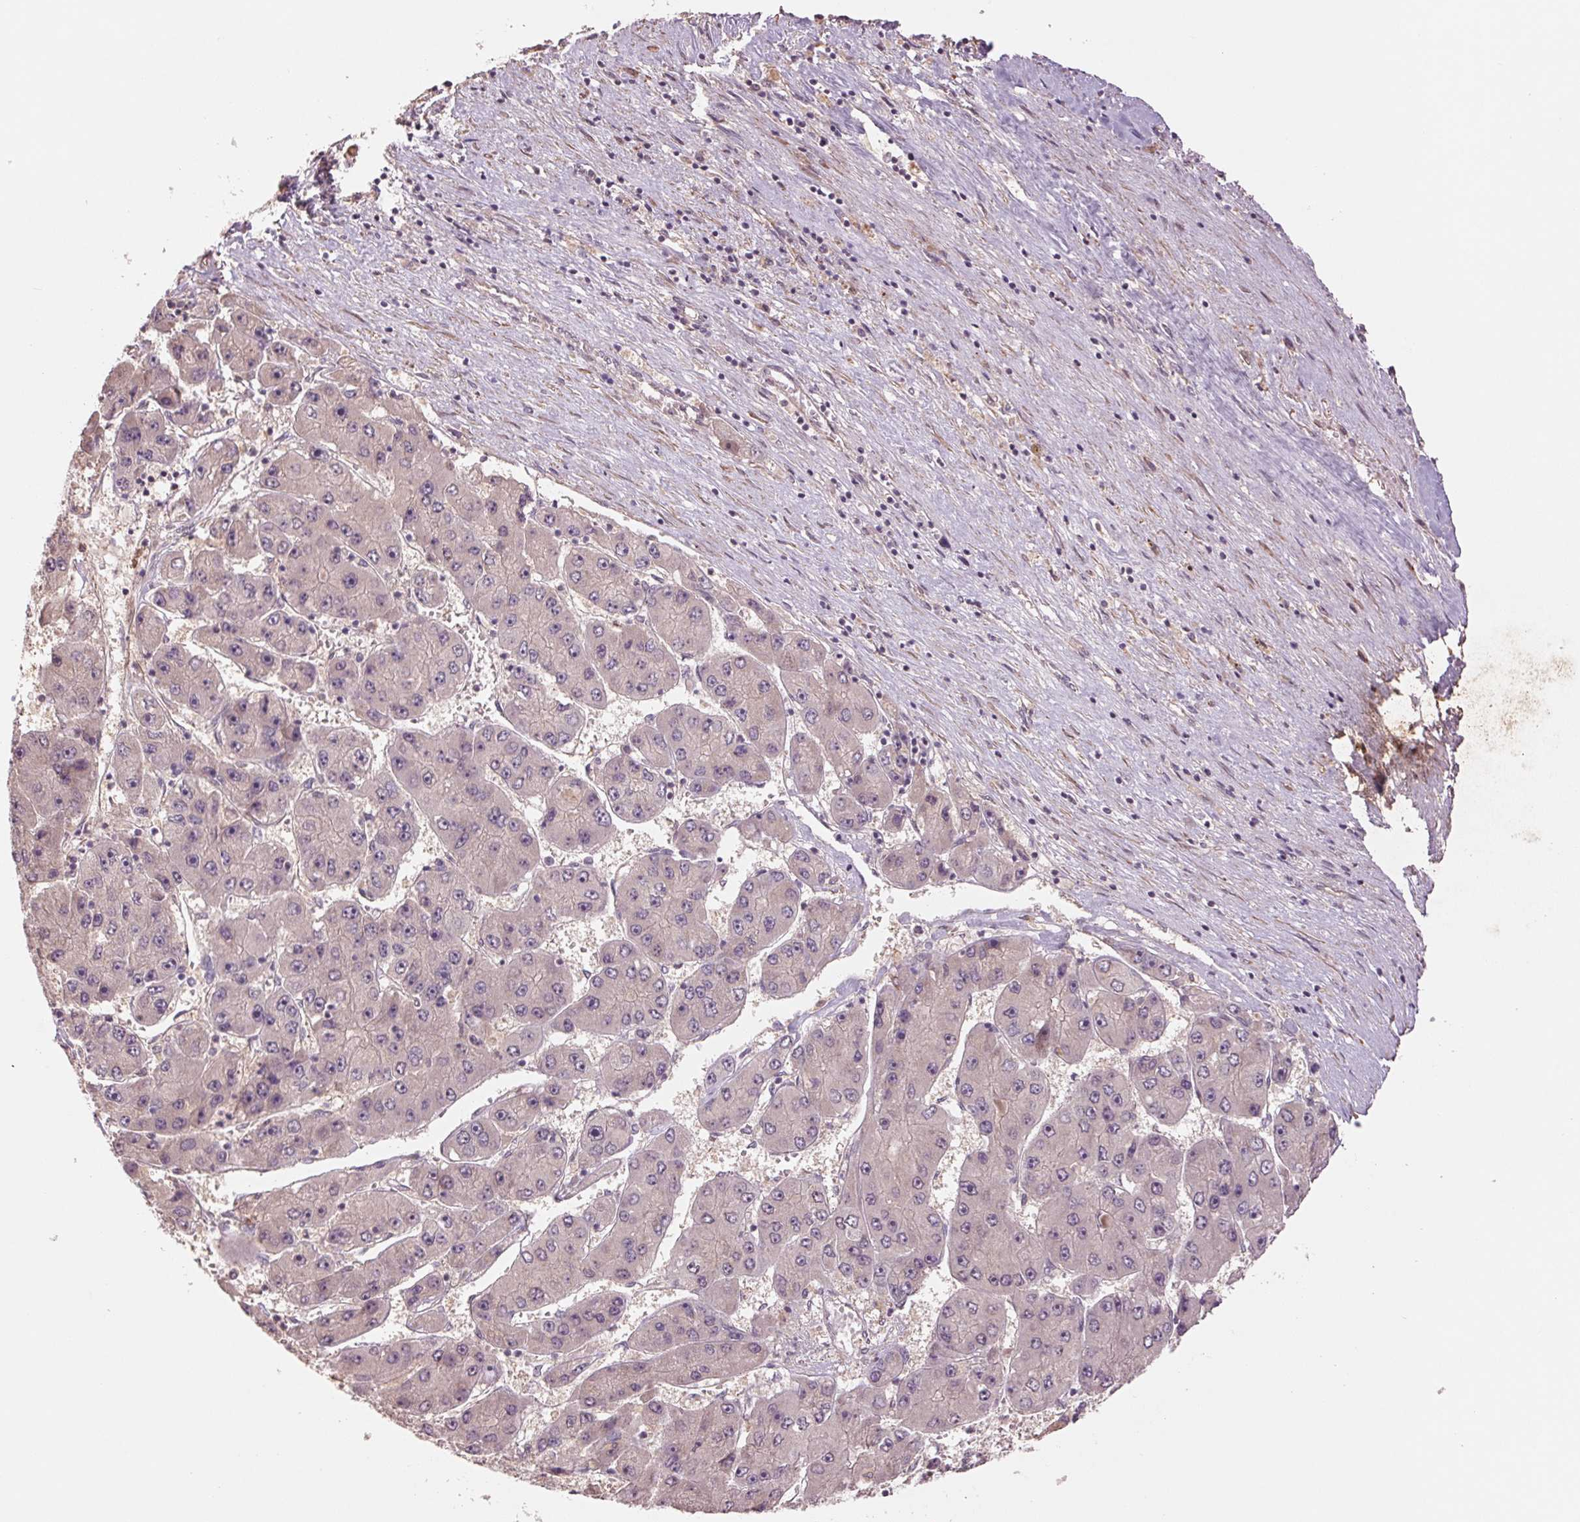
{"staining": {"intensity": "negative", "quantity": "none", "location": "none"}, "tissue": "liver cancer", "cell_type": "Tumor cells", "image_type": "cancer", "snomed": [{"axis": "morphology", "description": "Carcinoma, Hepatocellular, NOS"}, {"axis": "topography", "description": "Liver"}], "caption": "Tumor cells show no significant positivity in hepatocellular carcinoma (liver). (DAB (3,3'-diaminobenzidine) immunohistochemistry (IHC) with hematoxylin counter stain).", "gene": "PPIA", "patient": {"sex": "female", "age": 61}}